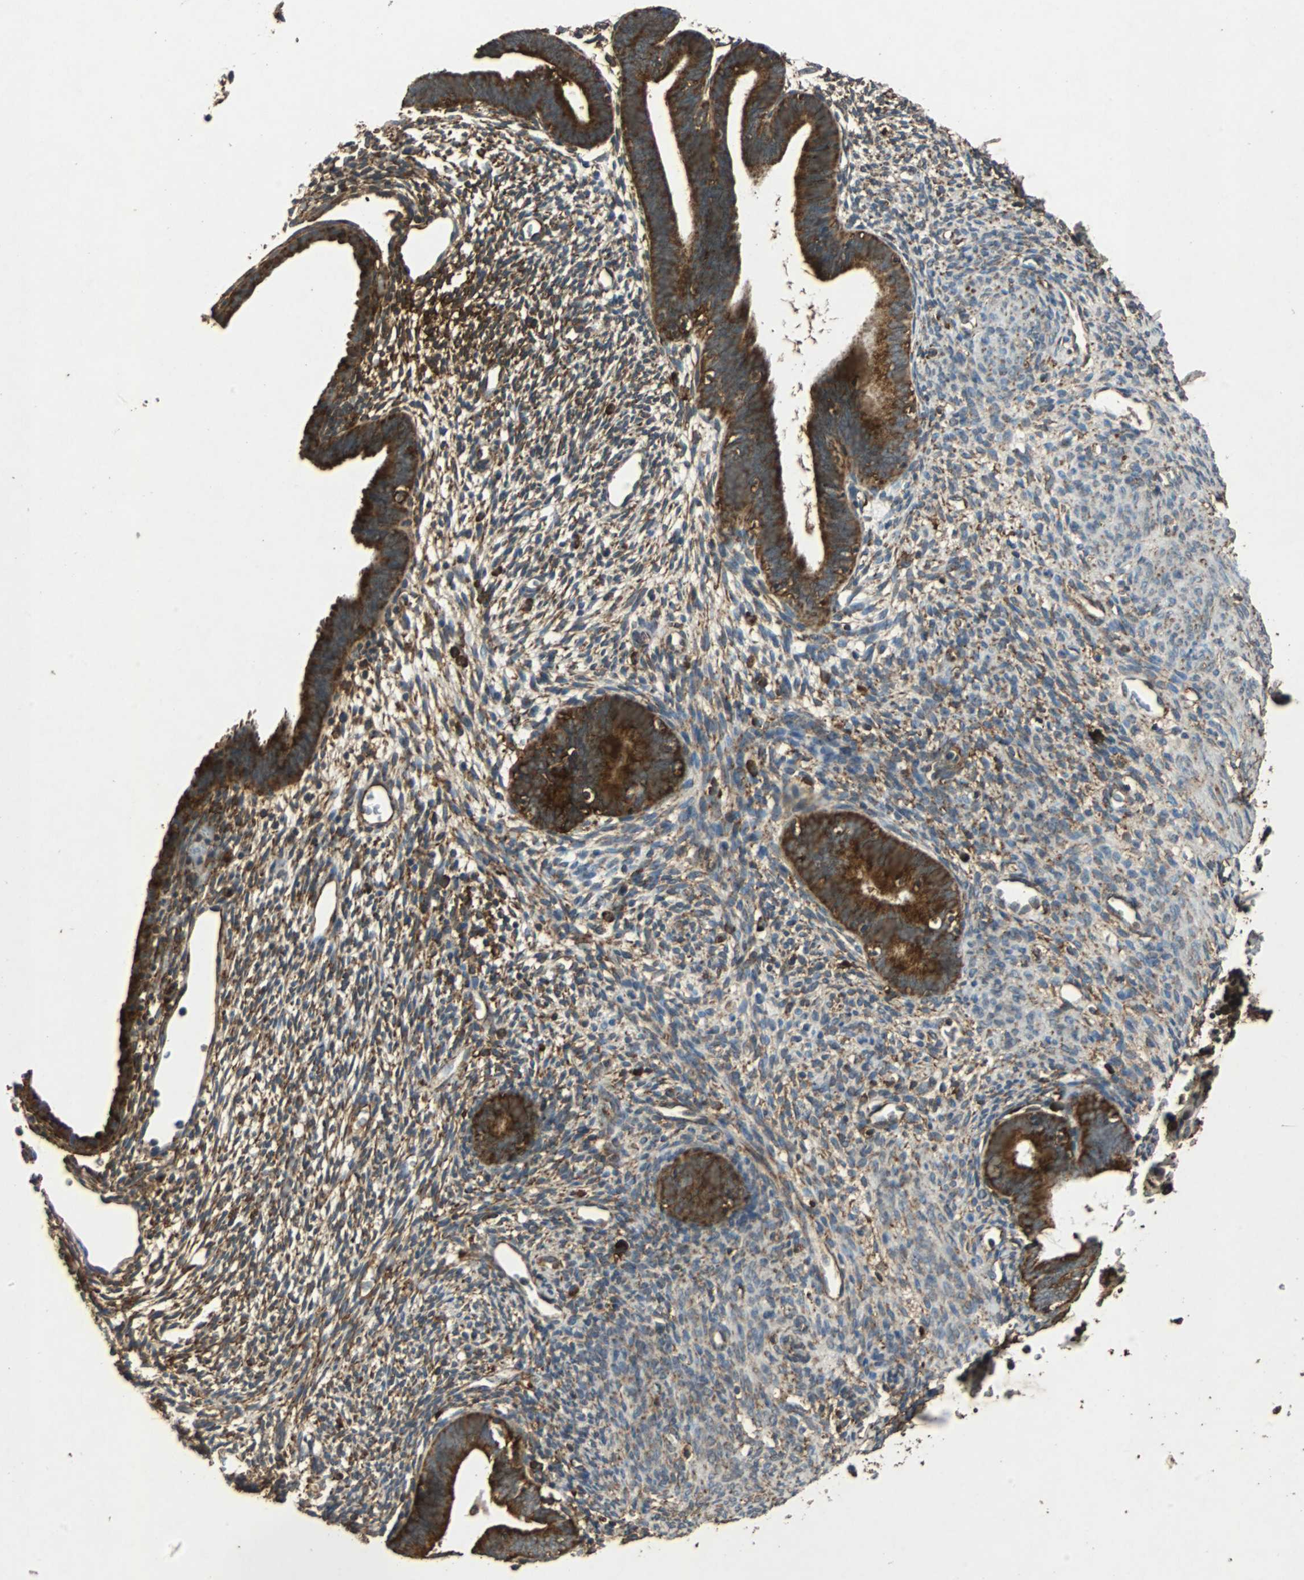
{"staining": {"intensity": "moderate", "quantity": ">75%", "location": "cytoplasmic/membranous"}, "tissue": "endometrium", "cell_type": "Cells in endometrial stroma", "image_type": "normal", "snomed": [{"axis": "morphology", "description": "Normal tissue, NOS"}, {"axis": "morphology", "description": "Atrophy, NOS"}, {"axis": "topography", "description": "Uterus"}, {"axis": "topography", "description": "Endometrium"}], "caption": "Cells in endometrial stroma display medium levels of moderate cytoplasmic/membranous expression in about >75% of cells in unremarkable human endometrium.", "gene": "NAA10", "patient": {"sex": "female", "age": 68}}